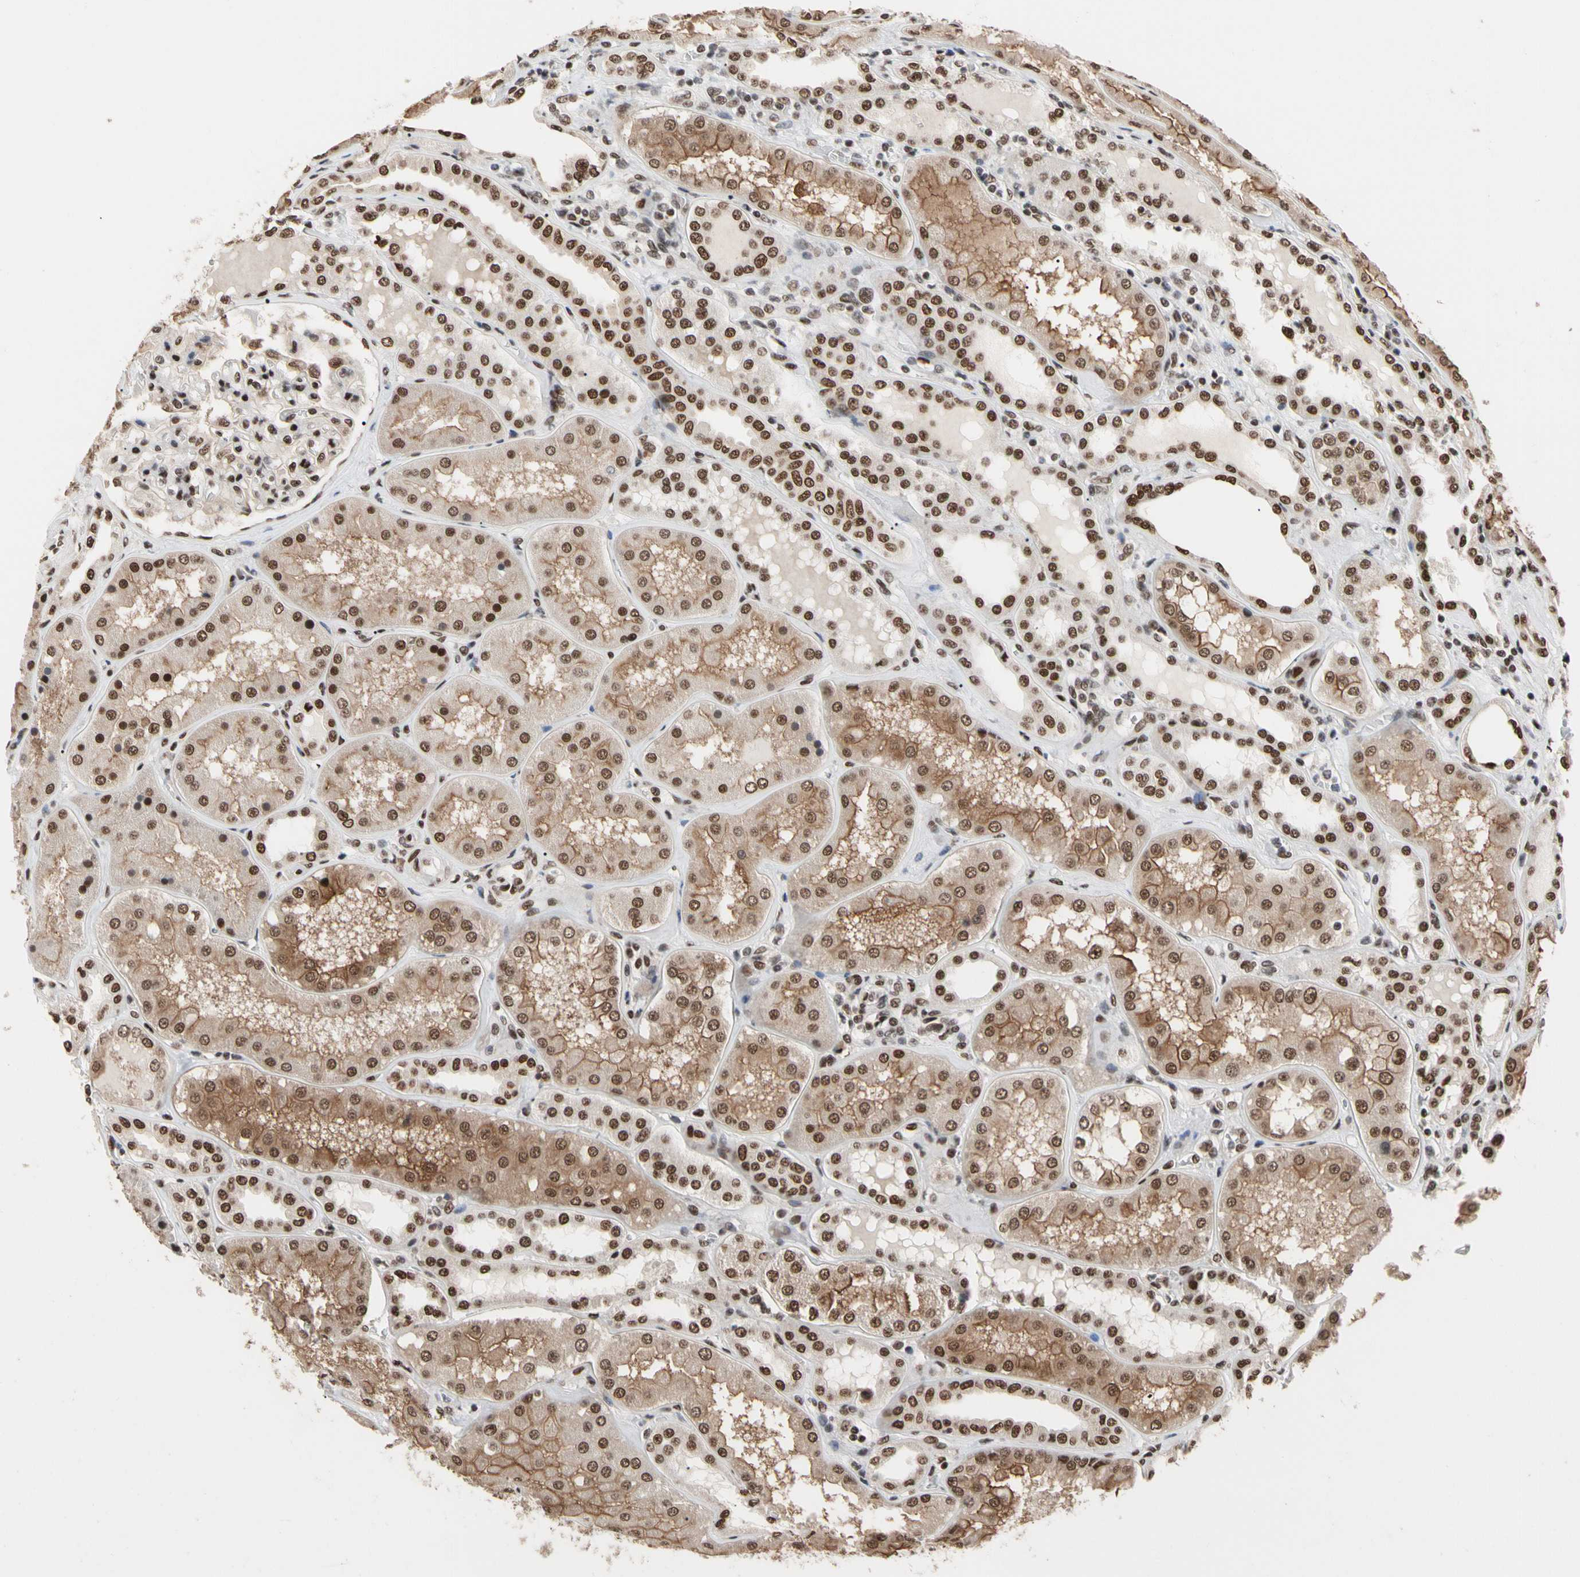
{"staining": {"intensity": "moderate", "quantity": ">75%", "location": "nuclear"}, "tissue": "kidney", "cell_type": "Cells in glomeruli", "image_type": "normal", "snomed": [{"axis": "morphology", "description": "Normal tissue, NOS"}, {"axis": "topography", "description": "Kidney"}], "caption": "Brown immunohistochemical staining in benign kidney demonstrates moderate nuclear positivity in about >75% of cells in glomeruli. The staining is performed using DAB (3,3'-diaminobenzidine) brown chromogen to label protein expression. The nuclei are counter-stained blue using hematoxylin.", "gene": "FAM98B", "patient": {"sex": "female", "age": 56}}